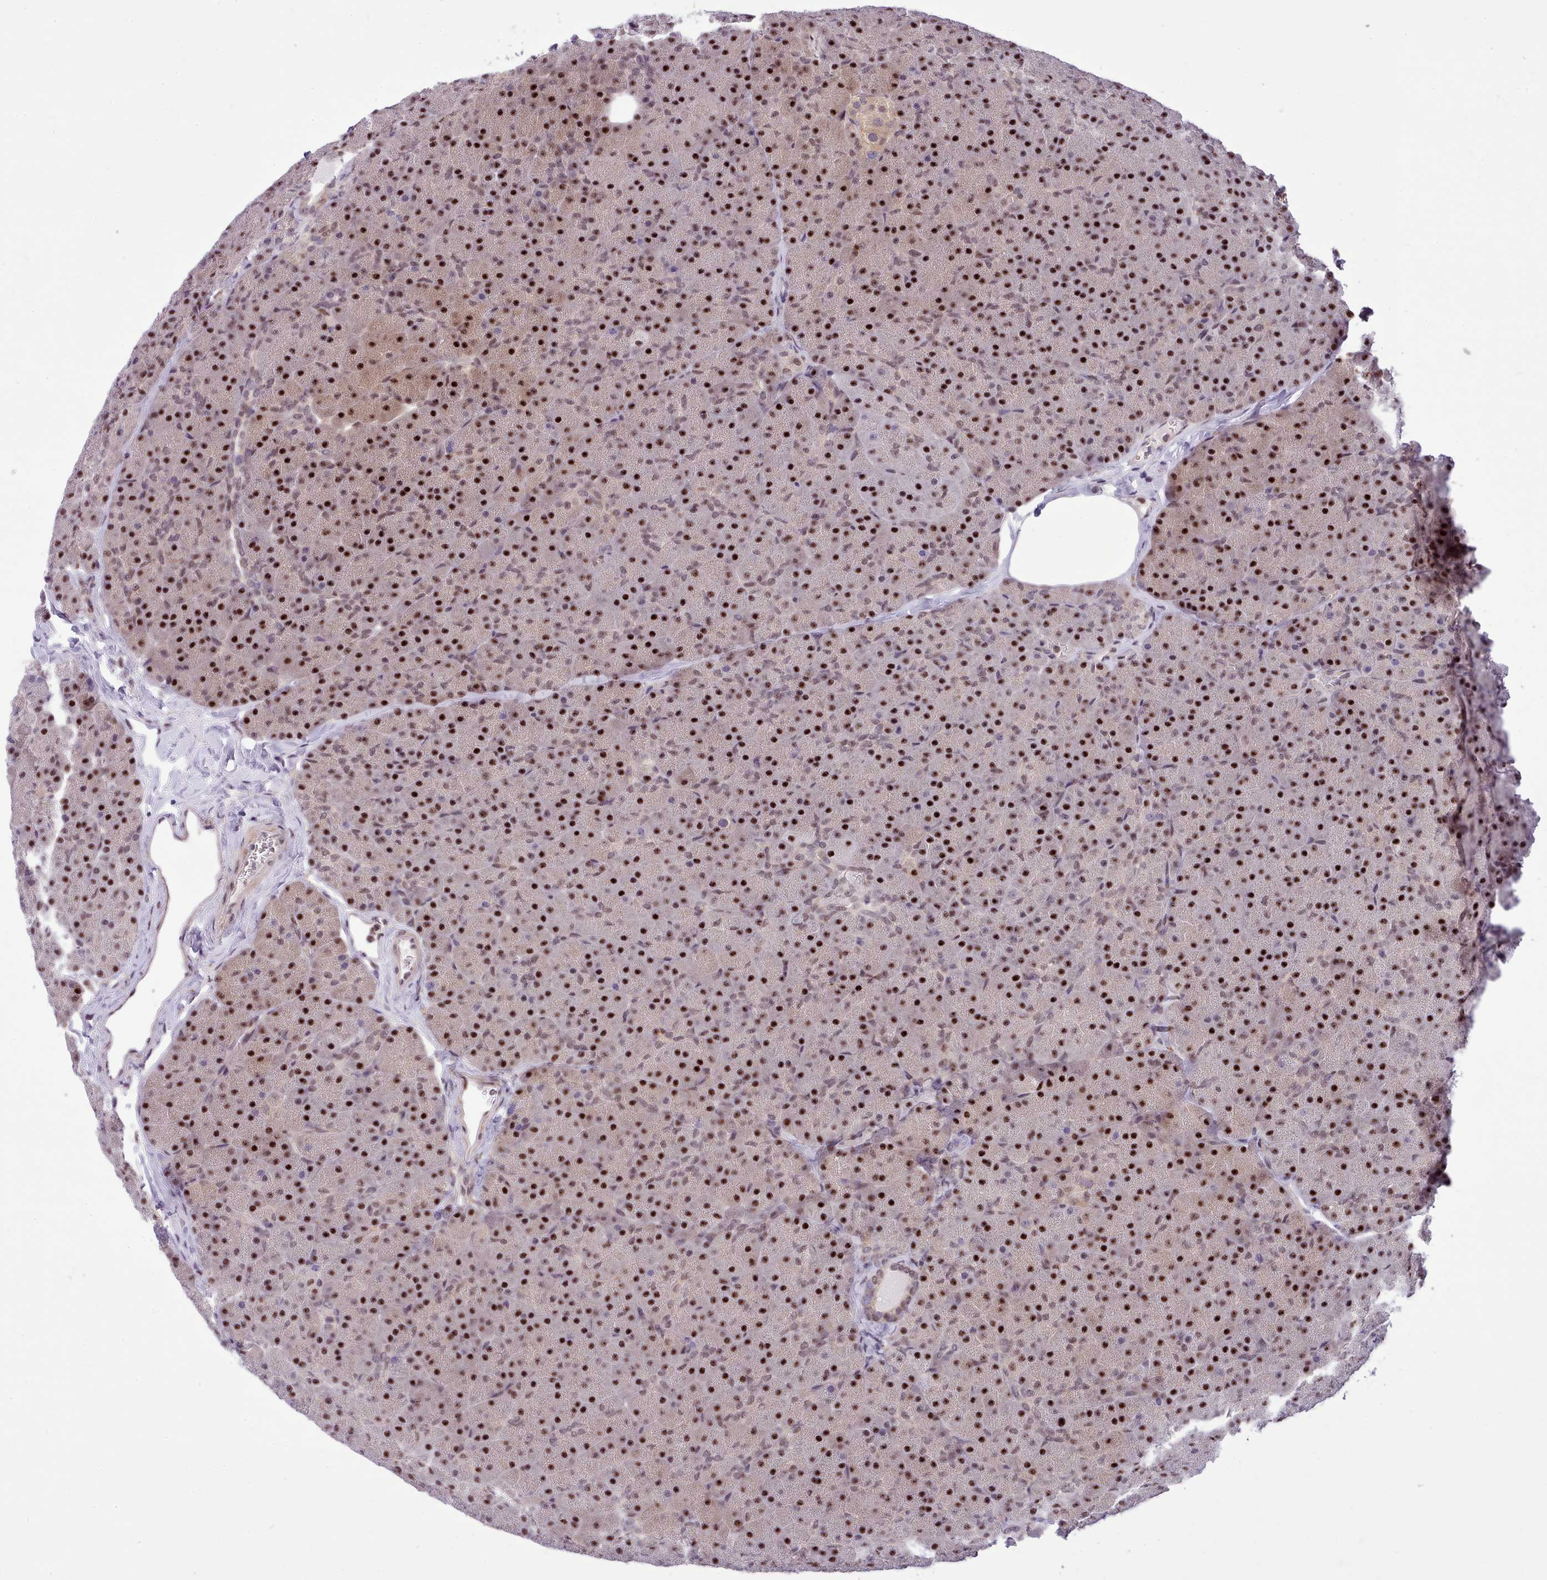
{"staining": {"intensity": "strong", "quantity": "25%-75%", "location": "nuclear"}, "tissue": "pancreas", "cell_type": "Exocrine glandular cells", "image_type": "normal", "snomed": [{"axis": "morphology", "description": "Normal tissue, NOS"}, {"axis": "topography", "description": "Pancreas"}], "caption": "Immunohistochemical staining of normal human pancreas demonstrates 25%-75% levels of strong nuclear protein expression in about 25%-75% of exocrine glandular cells.", "gene": "HOXB7", "patient": {"sex": "male", "age": 36}}